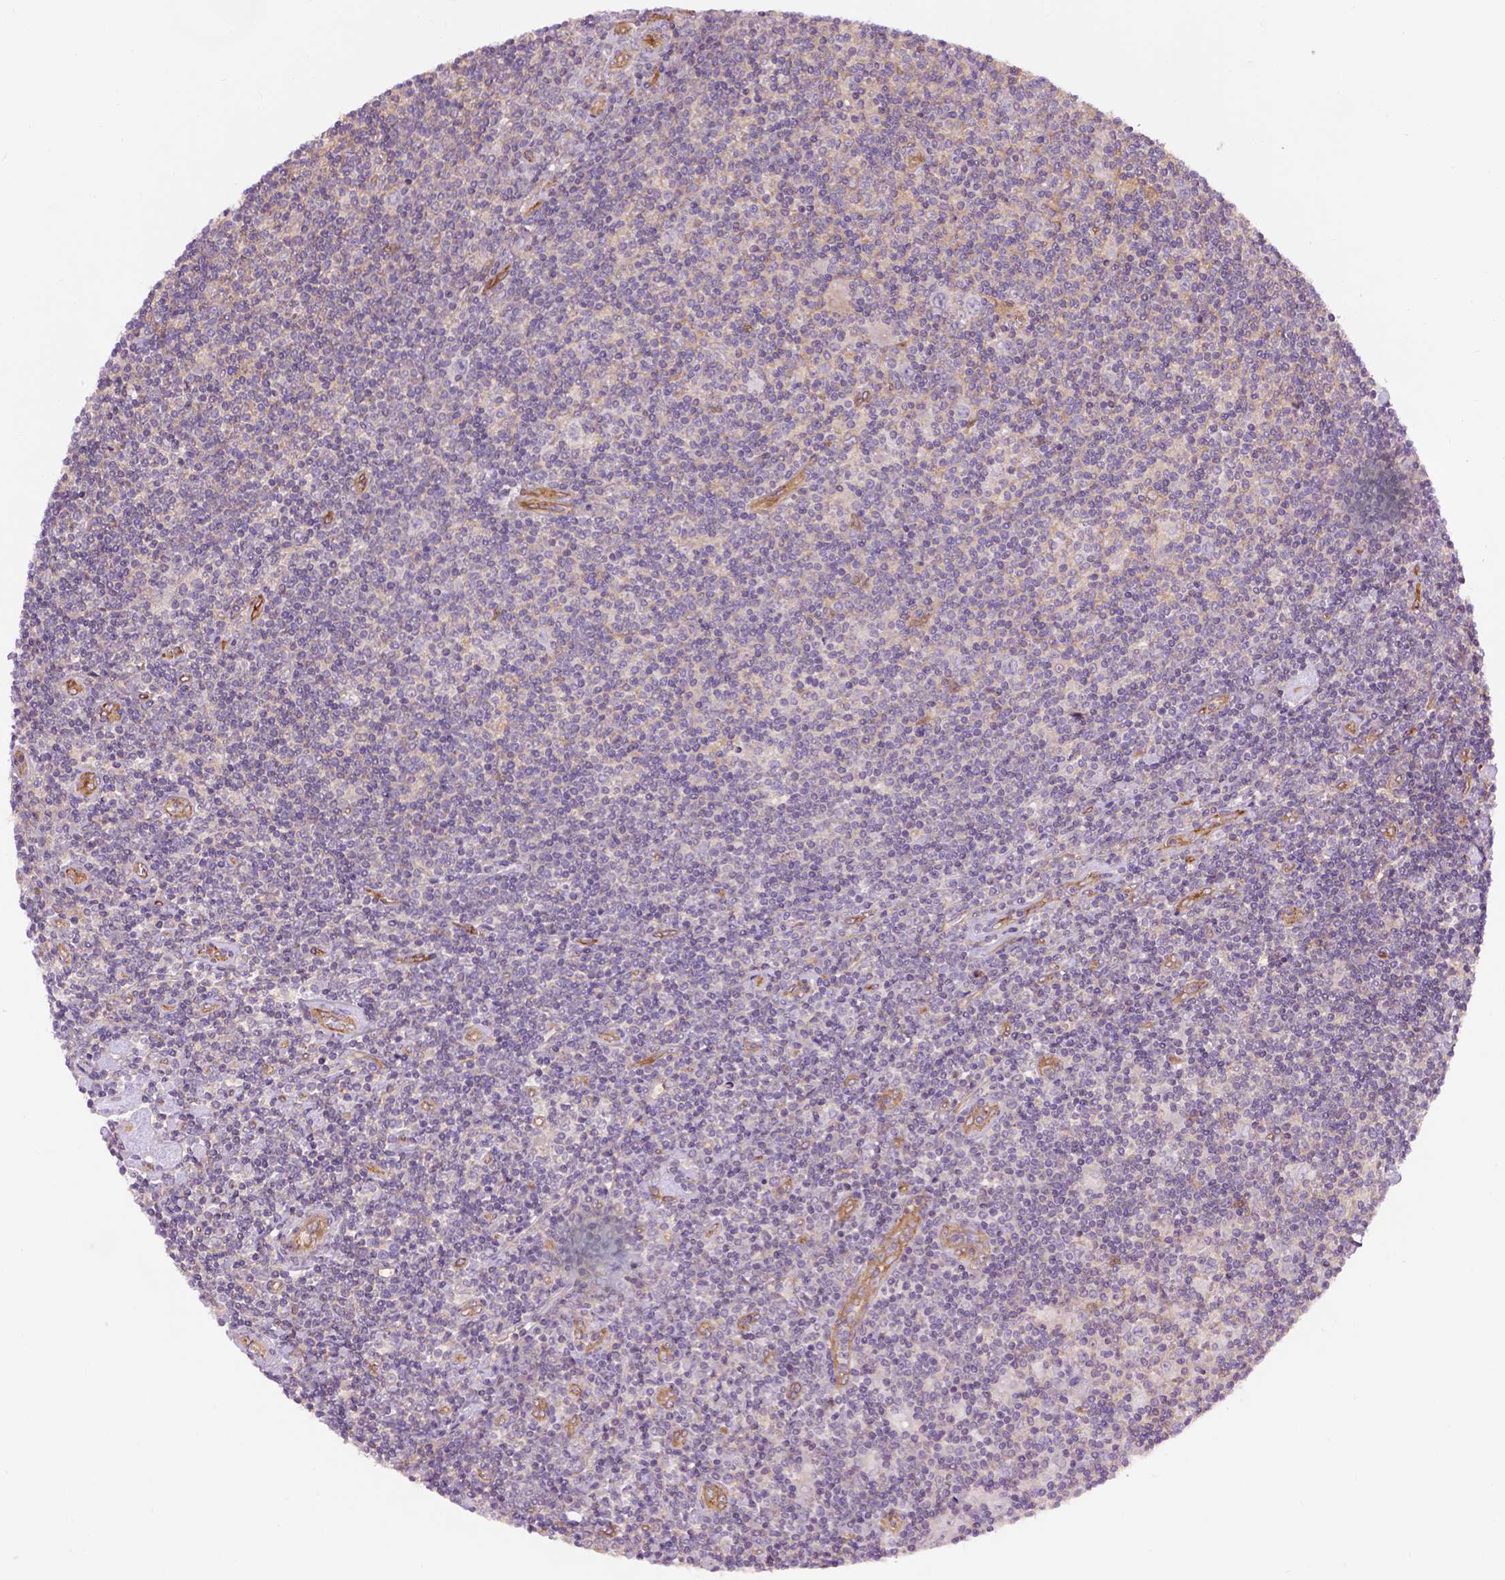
{"staining": {"intensity": "negative", "quantity": "none", "location": "none"}, "tissue": "lymphoma", "cell_type": "Tumor cells", "image_type": "cancer", "snomed": [{"axis": "morphology", "description": "Hodgkin's disease, NOS"}, {"axis": "topography", "description": "Lymph node"}], "caption": "Tumor cells are negative for protein expression in human Hodgkin's disease. (Brightfield microscopy of DAB (3,3'-diaminobenzidine) immunohistochemistry at high magnification).", "gene": "CASKIN2", "patient": {"sex": "male", "age": 40}}